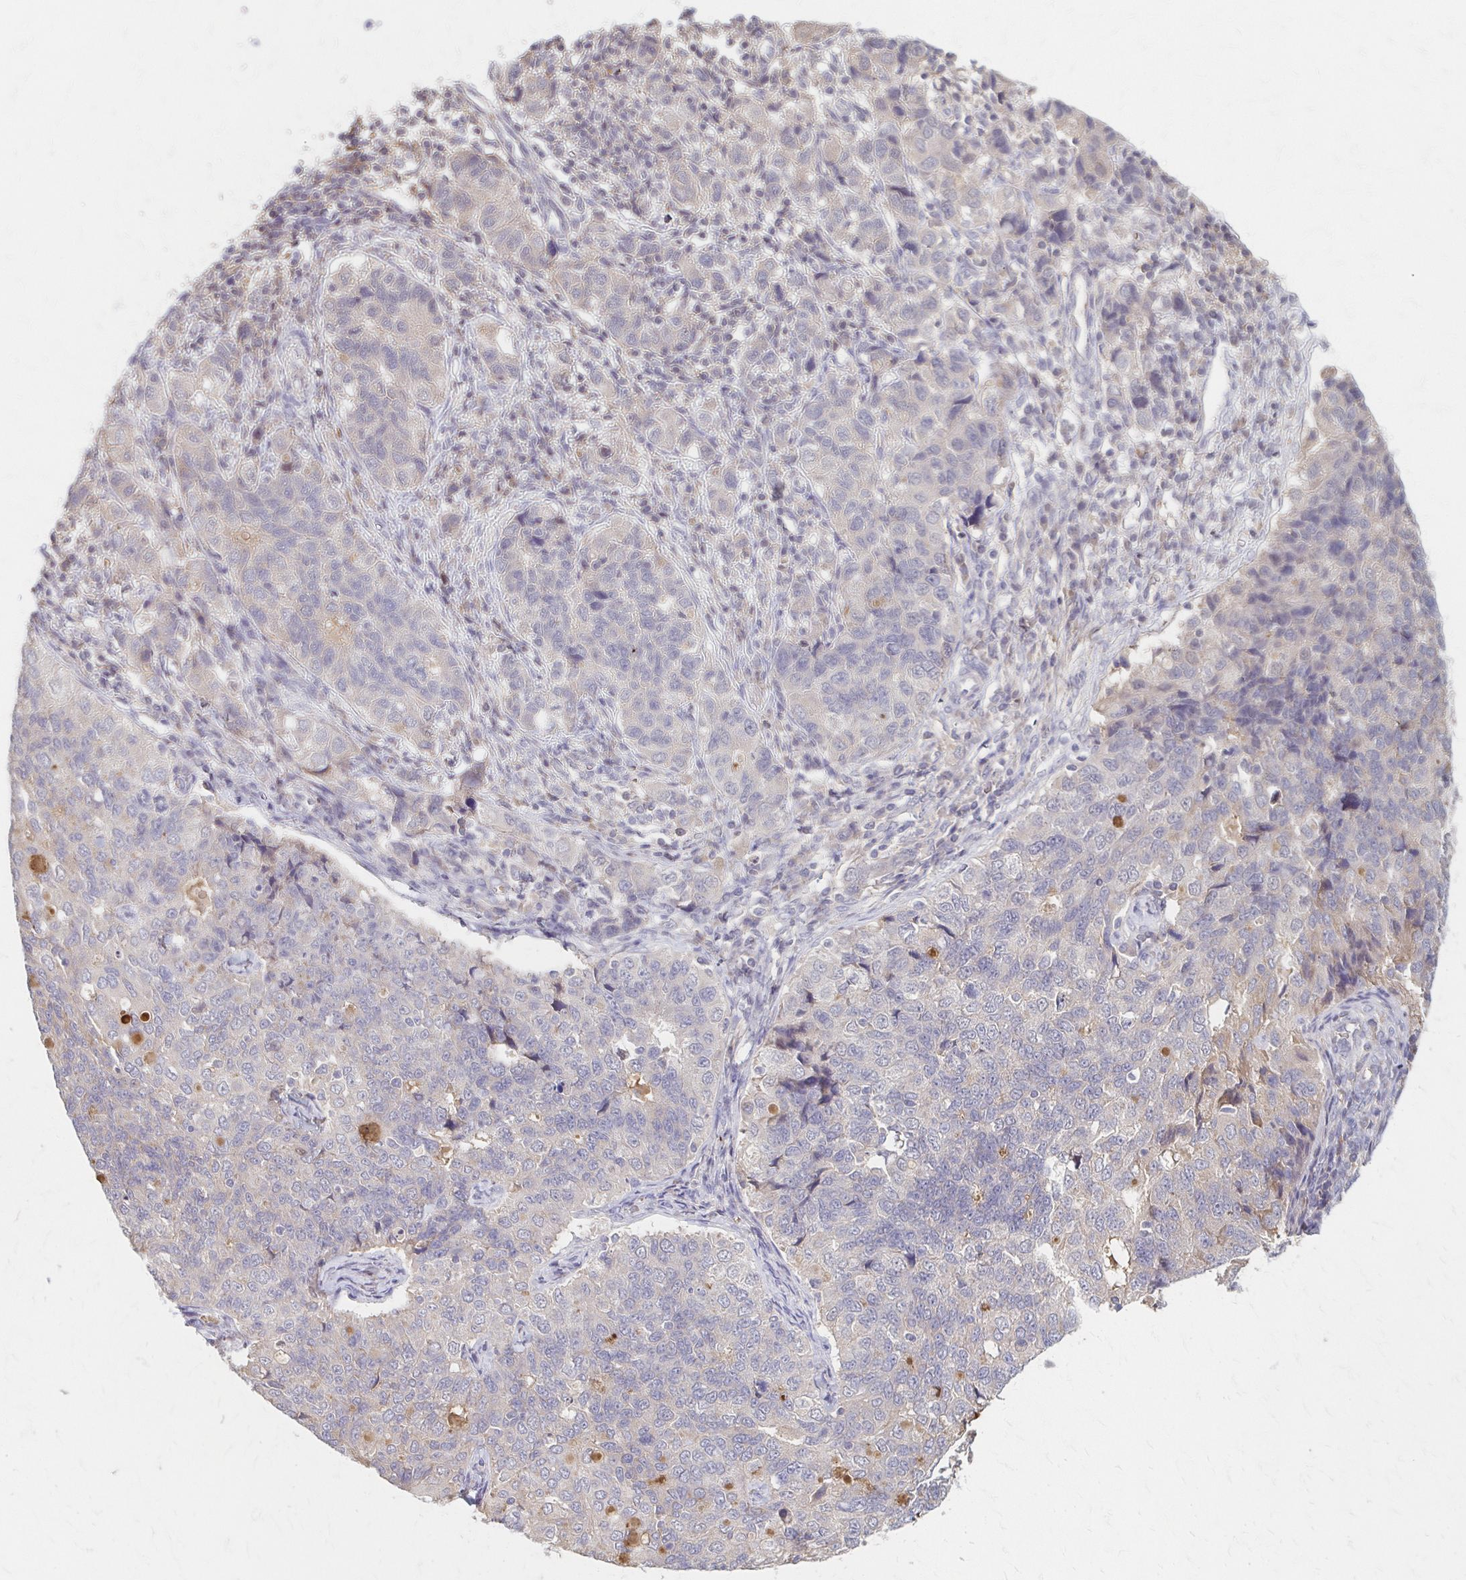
{"staining": {"intensity": "negative", "quantity": "none", "location": "none"}, "tissue": "endometrial cancer", "cell_type": "Tumor cells", "image_type": "cancer", "snomed": [{"axis": "morphology", "description": "Adenocarcinoma, NOS"}, {"axis": "topography", "description": "Endometrium"}], "caption": "This image is of endometrial cancer (adenocarcinoma) stained with IHC to label a protein in brown with the nuclei are counter-stained blue. There is no staining in tumor cells. (DAB (3,3'-diaminobenzidine) immunohistochemistry (IHC) visualized using brightfield microscopy, high magnification).", "gene": "HMGCS2", "patient": {"sex": "female", "age": 43}}